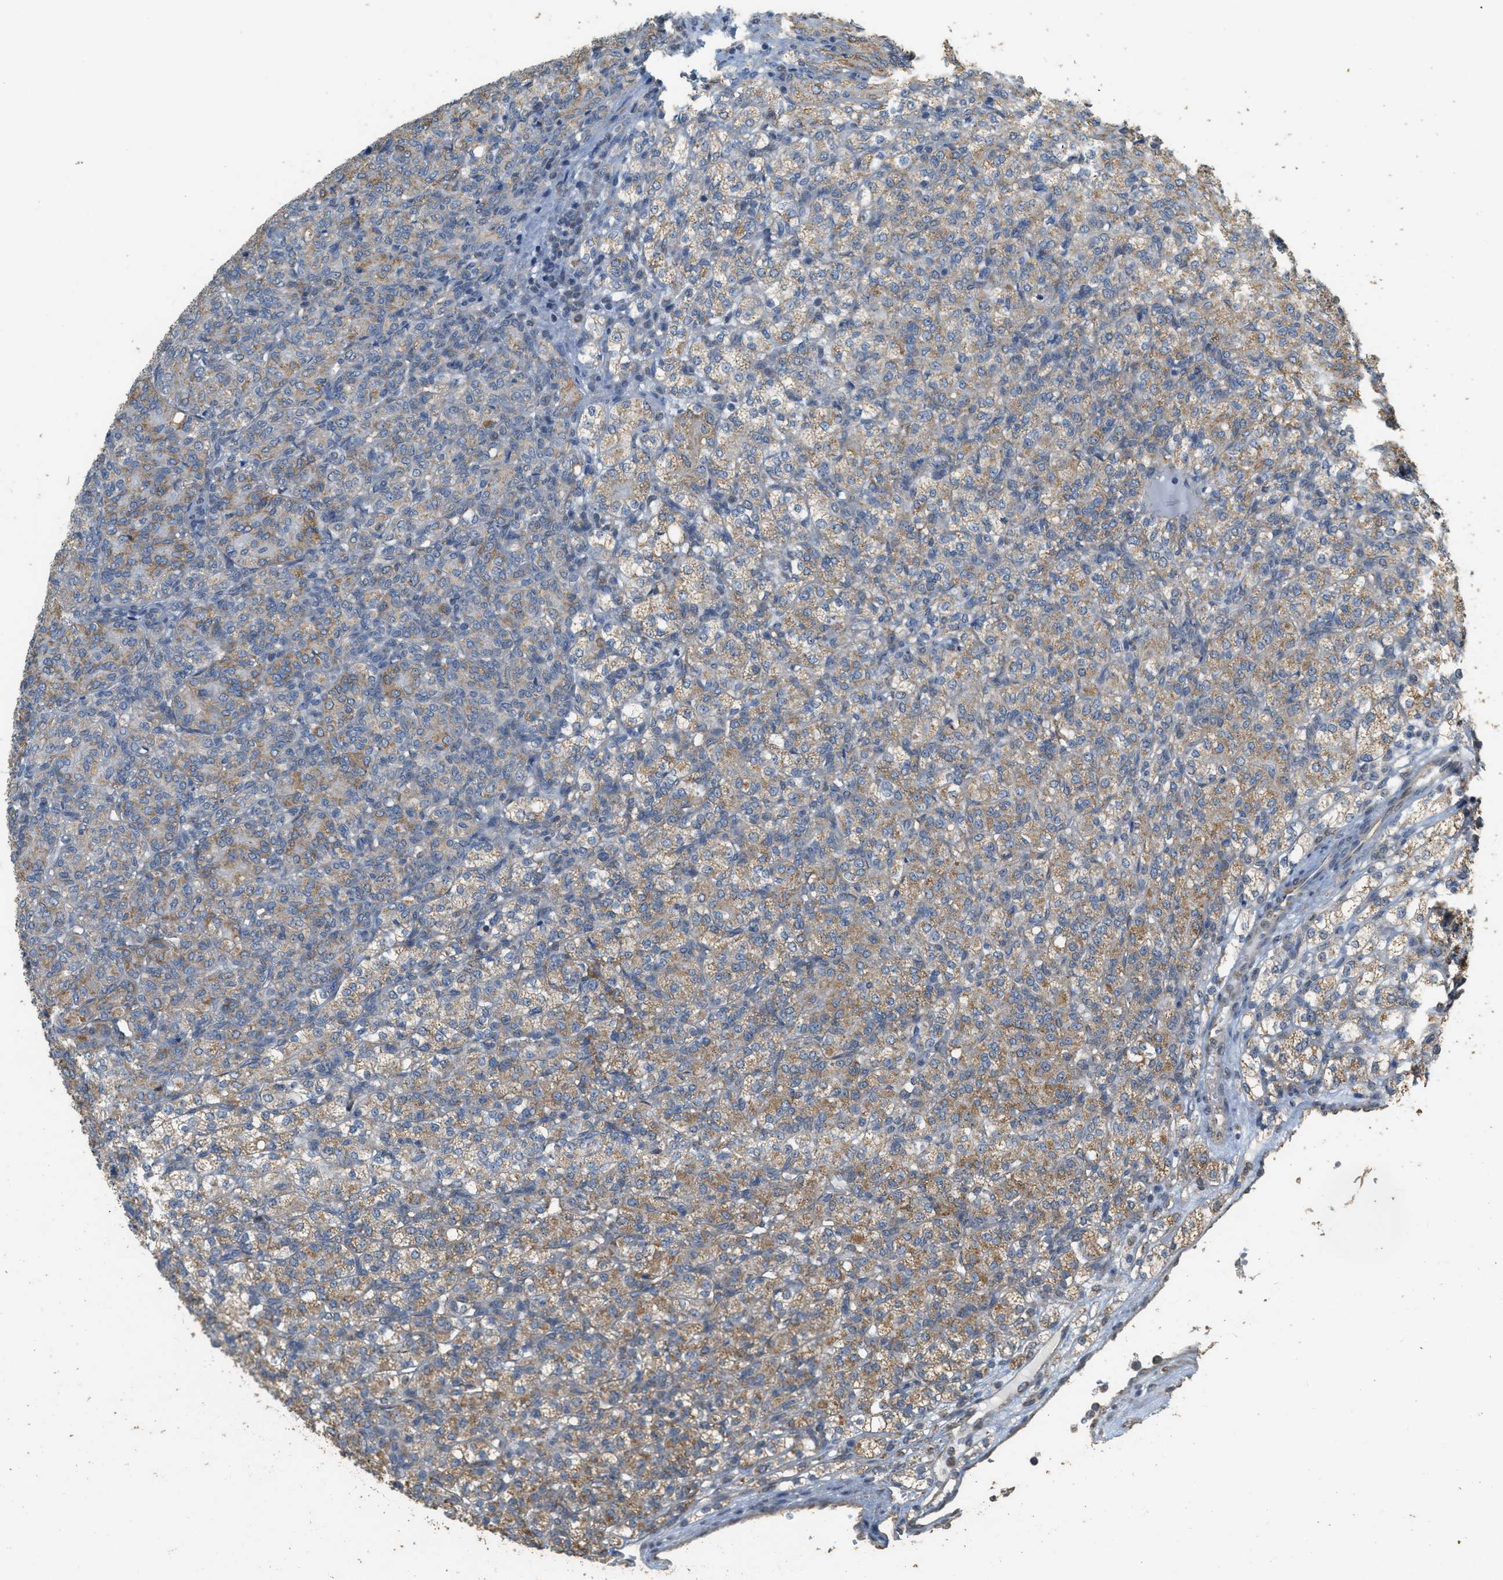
{"staining": {"intensity": "moderate", "quantity": ">75%", "location": "cytoplasmic/membranous"}, "tissue": "renal cancer", "cell_type": "Tumor cells", "image_type": "cancer", "snomed": [{"axis": "morphology", "description": "Adenocarcinoma, NOS"}, {"axis": "topography", "description": "Kidney"}], "caption": "High-magnification brightfield microscopy of renal cancer (adenocarcinoma) stained with DAB (3,3'-diaminobenzidine) (brown) and counterstained with hematoxylin (blue). tumor cells exhibit moderate cytoplasmic/membranous positivity is seen in approximately>75% of cells.", "gene": "KCNA4", "patient": {"sex": "male", "age": 77}}